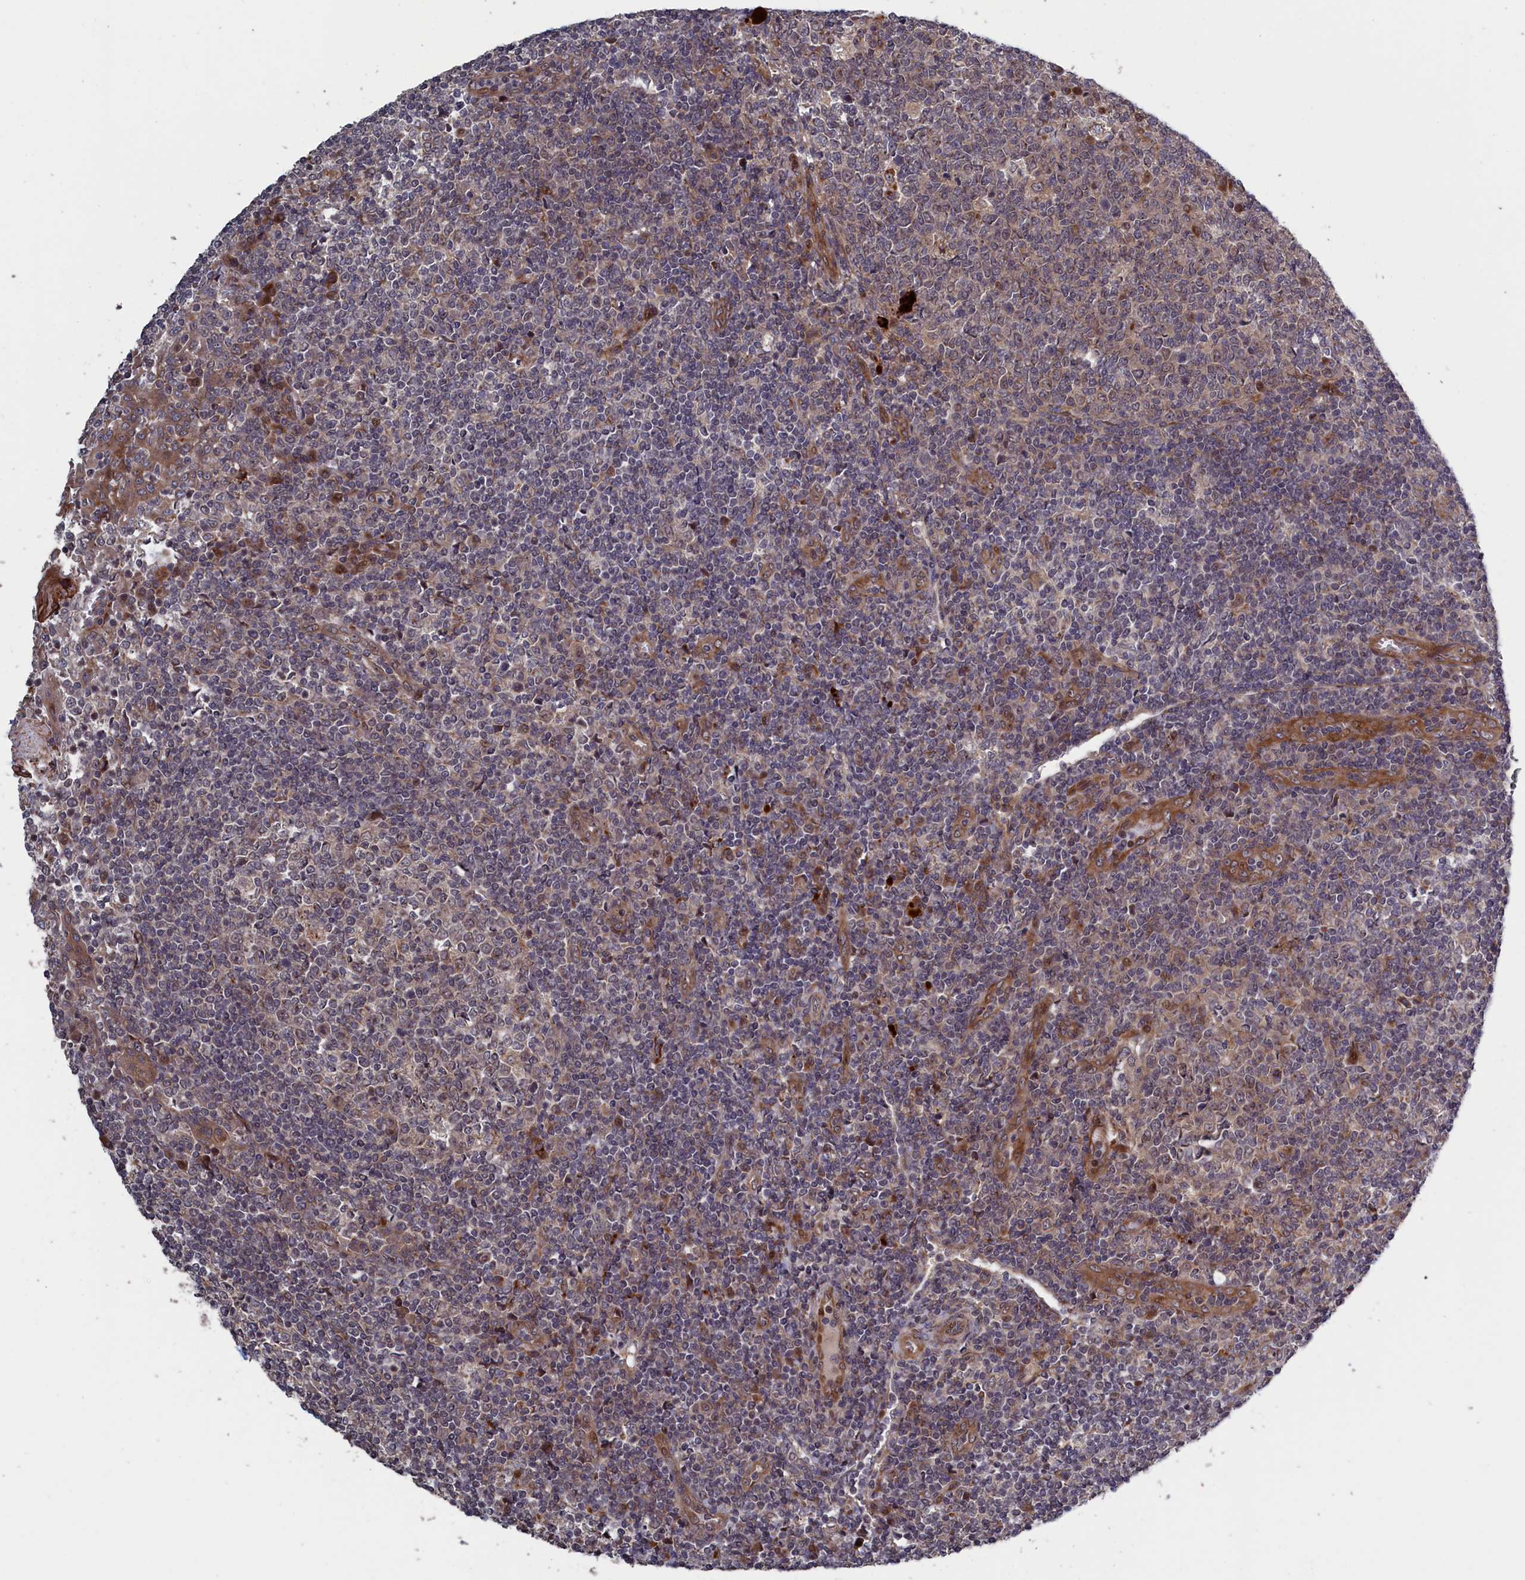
{"staining": {"intensity": "moderate", "quantity": "<25%", "location": "cytoplasmic/membranous,nuclear"}, "tissue": "tonsil", "cell_type": "Germinal center cells", "image_type": "normal", "snomed": [{"axis": "morphology", "description": "Normal tissue, NOS"}, {"axis": "topography", "description": "Tonsil"}], "caption": "This is a micrograph of immunohistochemistry (IHC) staining of normal tonsil, which shows moderate positivity in the cytoplasmic/membranous,nuclear of germinal center cells.", "gene": "LSG1", "patient": {"sex": "female", "age": 19}}